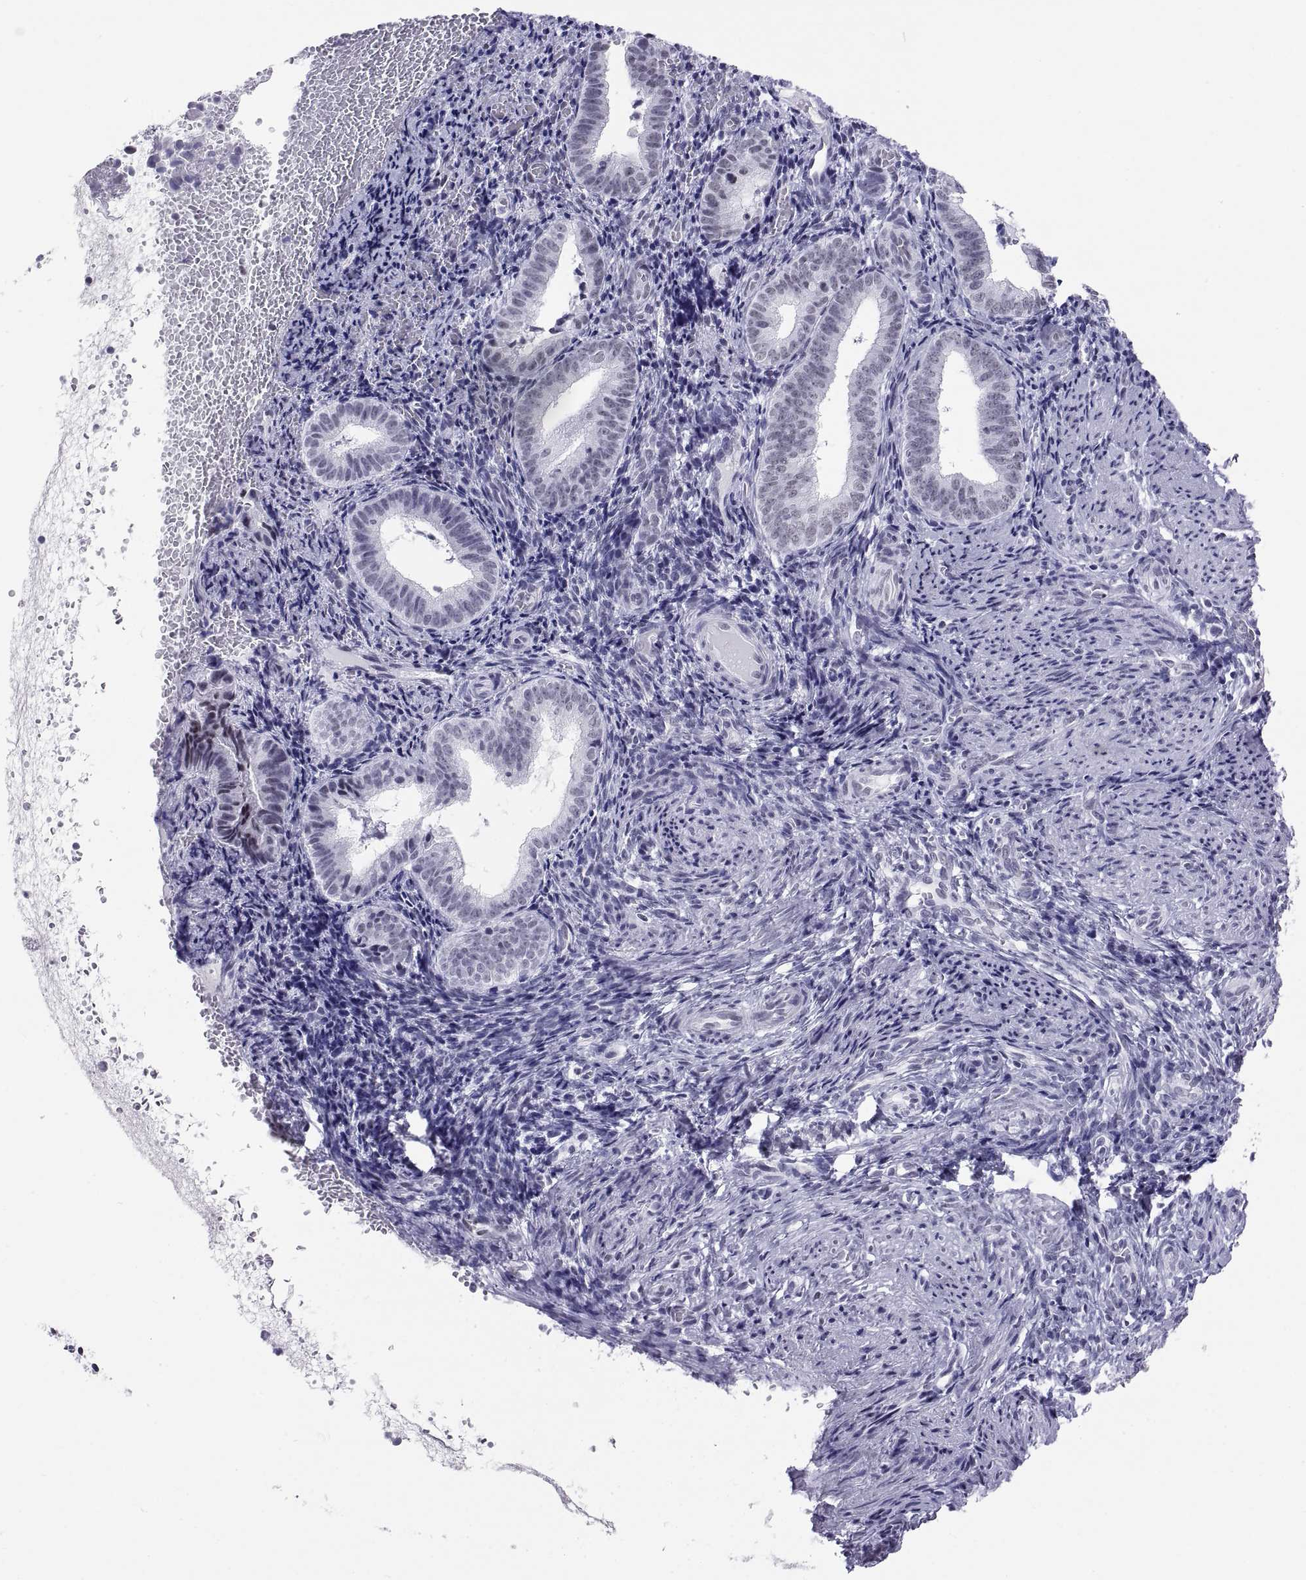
{"staining": {"intensity": "negative", "quantity": "none", "location": "none"}, "tissue": "endometrium", "cell_type": "Cells in endometrial stroma", "image_type": "normal", "snomed": [{"axis": "morphology", "description": "Normal tissue, NOS"}, {"axis": "topography", "description": "Endometrium"}], "caption": "Endometrium was stained to show a protein in brown. There is no significant expression in cells in endometrial stroma. (Brightfield microscopy of DAB (3,3'-diaminobenzidine) immunohistochemistry at high magnification).", "gene": "NEUROD6", "patient": {"sex": "female", "age": 42}}